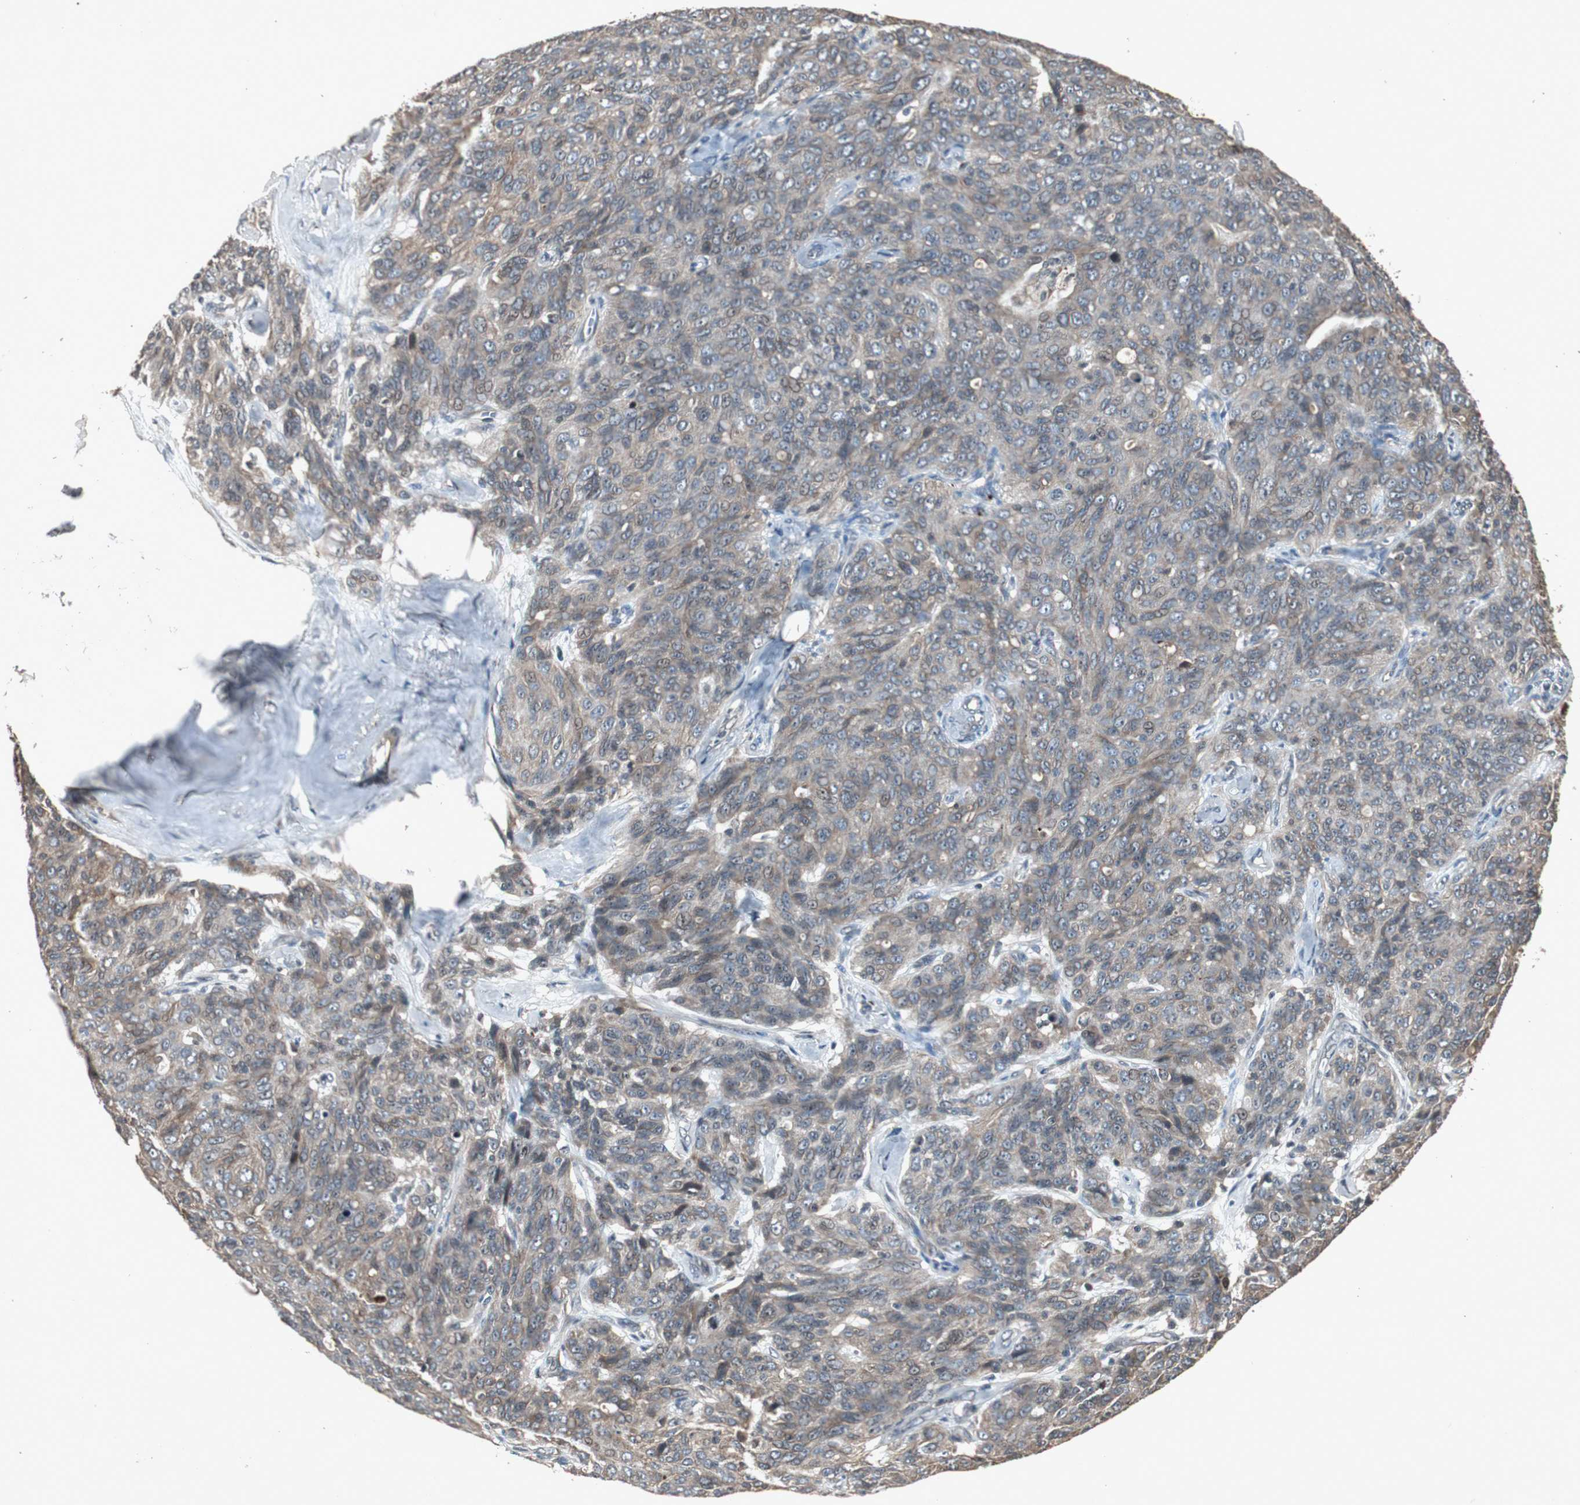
{"staining": {"intensity": "weak", "quantity": "25%-75%", "location": "cytoplasmic/membranous"}, "tissue": "ovarian cancer", "cell_type": "Tumor cells", "image_type": "cancer", "snomed": [{"axis": "morphology", "description": "Carcinoma, endometroid"}, {"axis": "topography", "description": "Ovary"}], "caption": "Immunohistochemical staining of ovarian cancer shows low levels of weak cytoplasmic/membranous staining in about 25%-75% of tumor cells. (brown staining indicates protein expression, while blue staining denotes nuclei).", "gene": "SLIT2", "patient": {"sex": "female", "age": 60}}